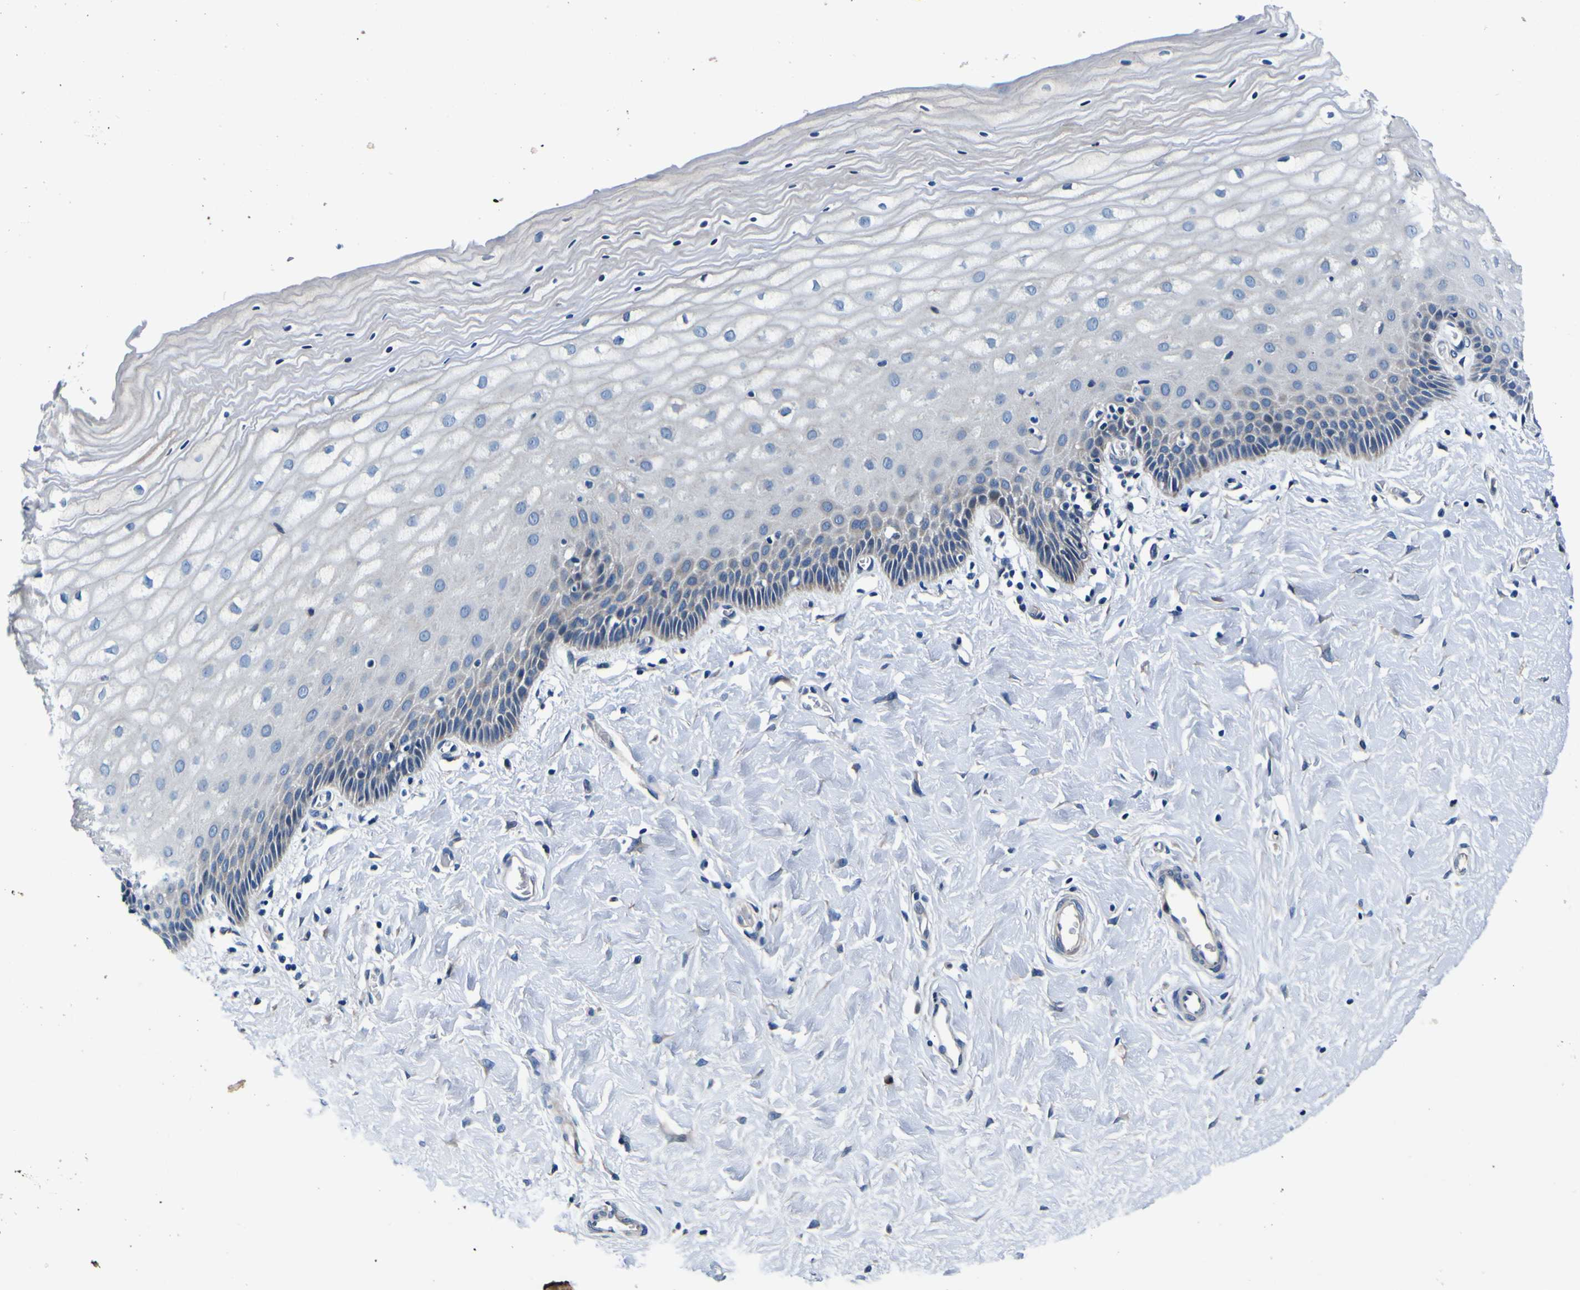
{"staining": {"intensity": "negative", "quantity": "none", "location": "none"}, "tissue": "cervix", "cell_type": "Glandular cells", "image_type": "normal", "snomed": [{"axis": "morphology", "description": "Normal tissue, NOS"}, {"axis": "topography", "description": "Cervix"}], "caption": "The image reveals no staining of glandular cells in benign cervix.", "gene": "AGAP3", "patient": {"sex": "female", "age": 55}}